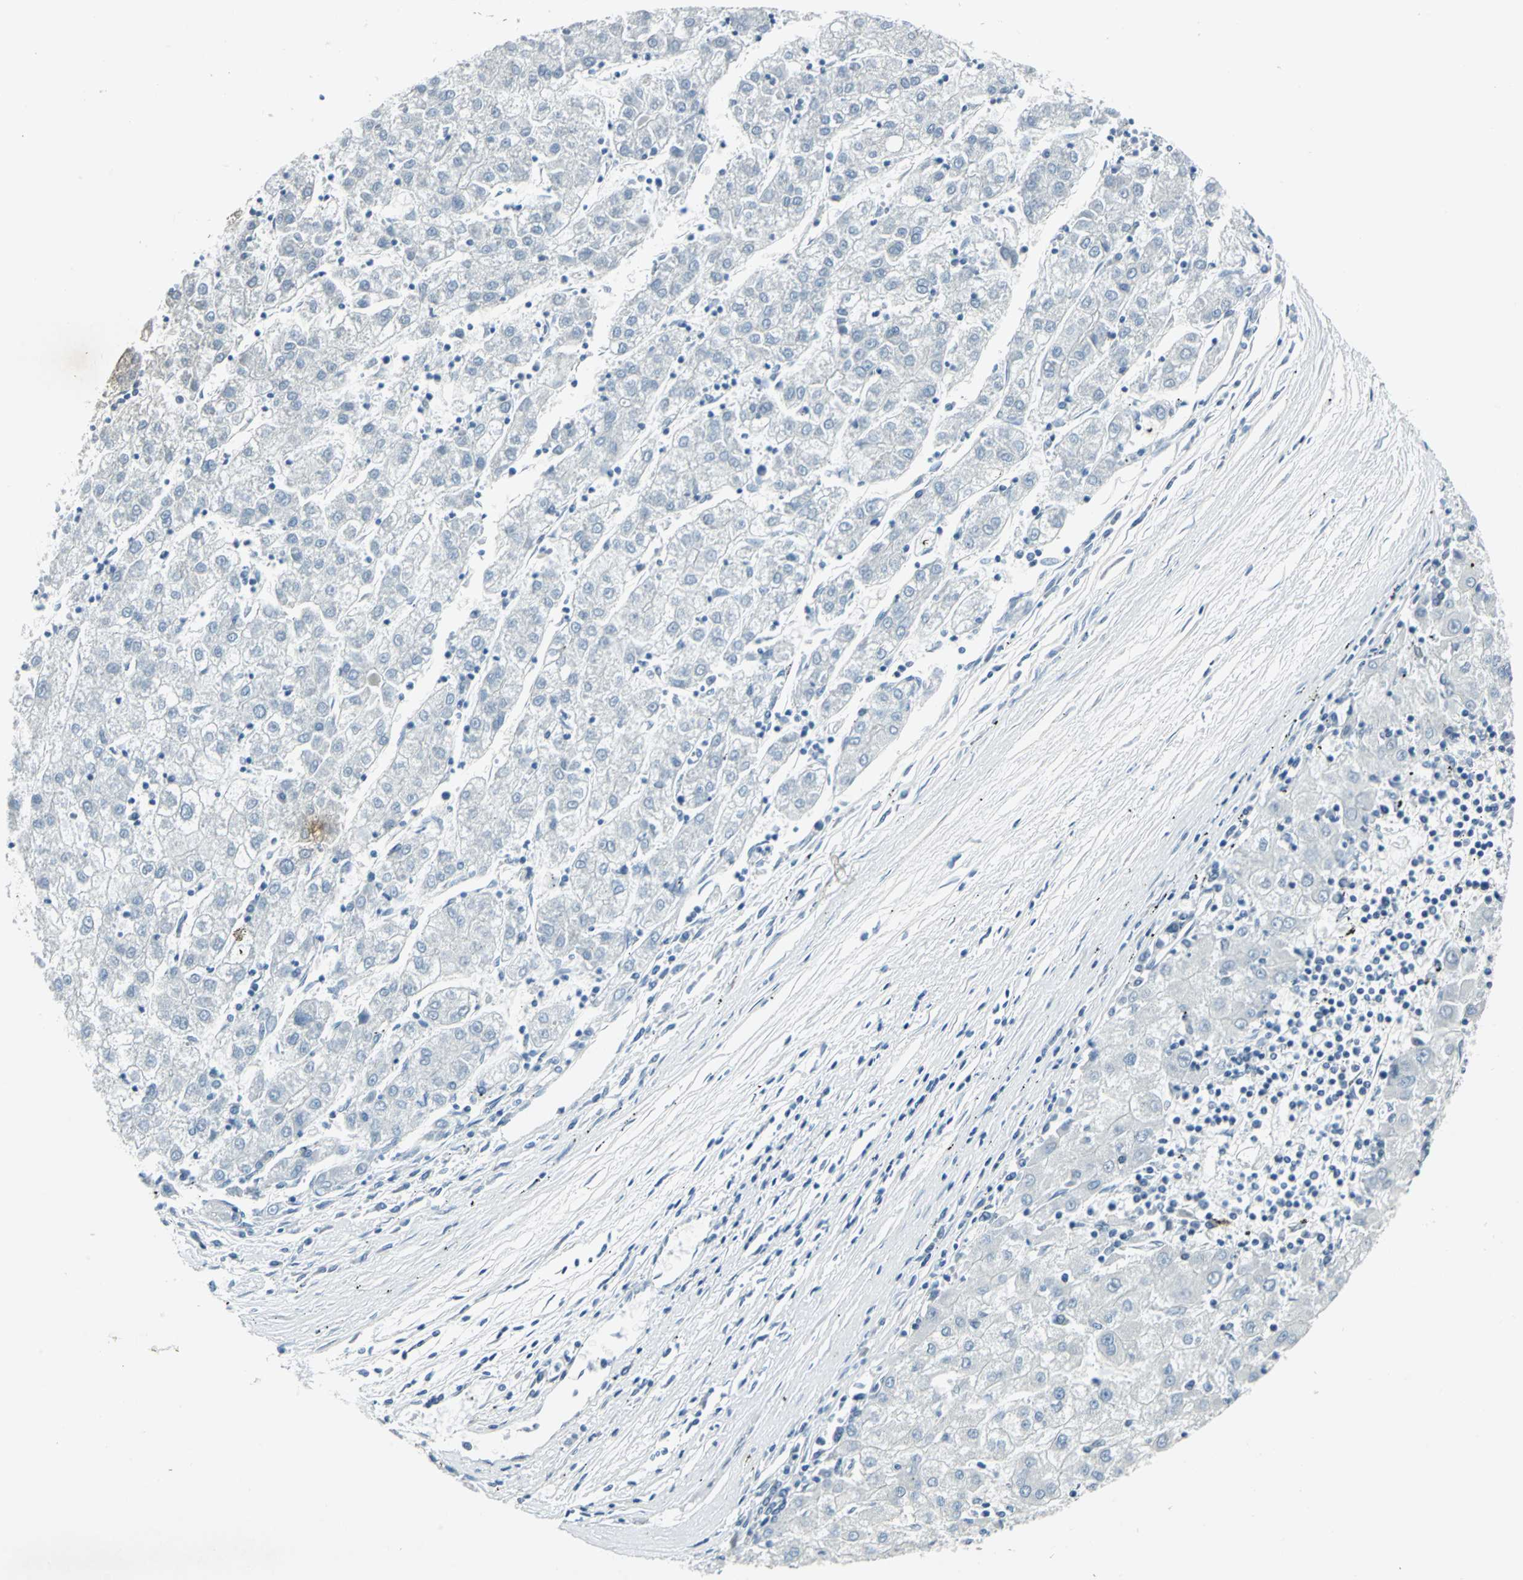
{"staining": {"intensity": "negative", "quantity": "none", "location": "none"}, "tissue": "liver cancer", "cell_type": "Tumor cells", "image_type": "cancer", "snomed": [{"axis": "morphology", "description": "Carcinoma, Hepatocellular, NOS"}, {"axis": "topography", "description": "Liver"}], "caption": "Tumor cells are negative for protein expression in human hepatocellular carcinoma (liver).", "gene": "MEIS2", "patient": {"sex": "male", "age": 72}}